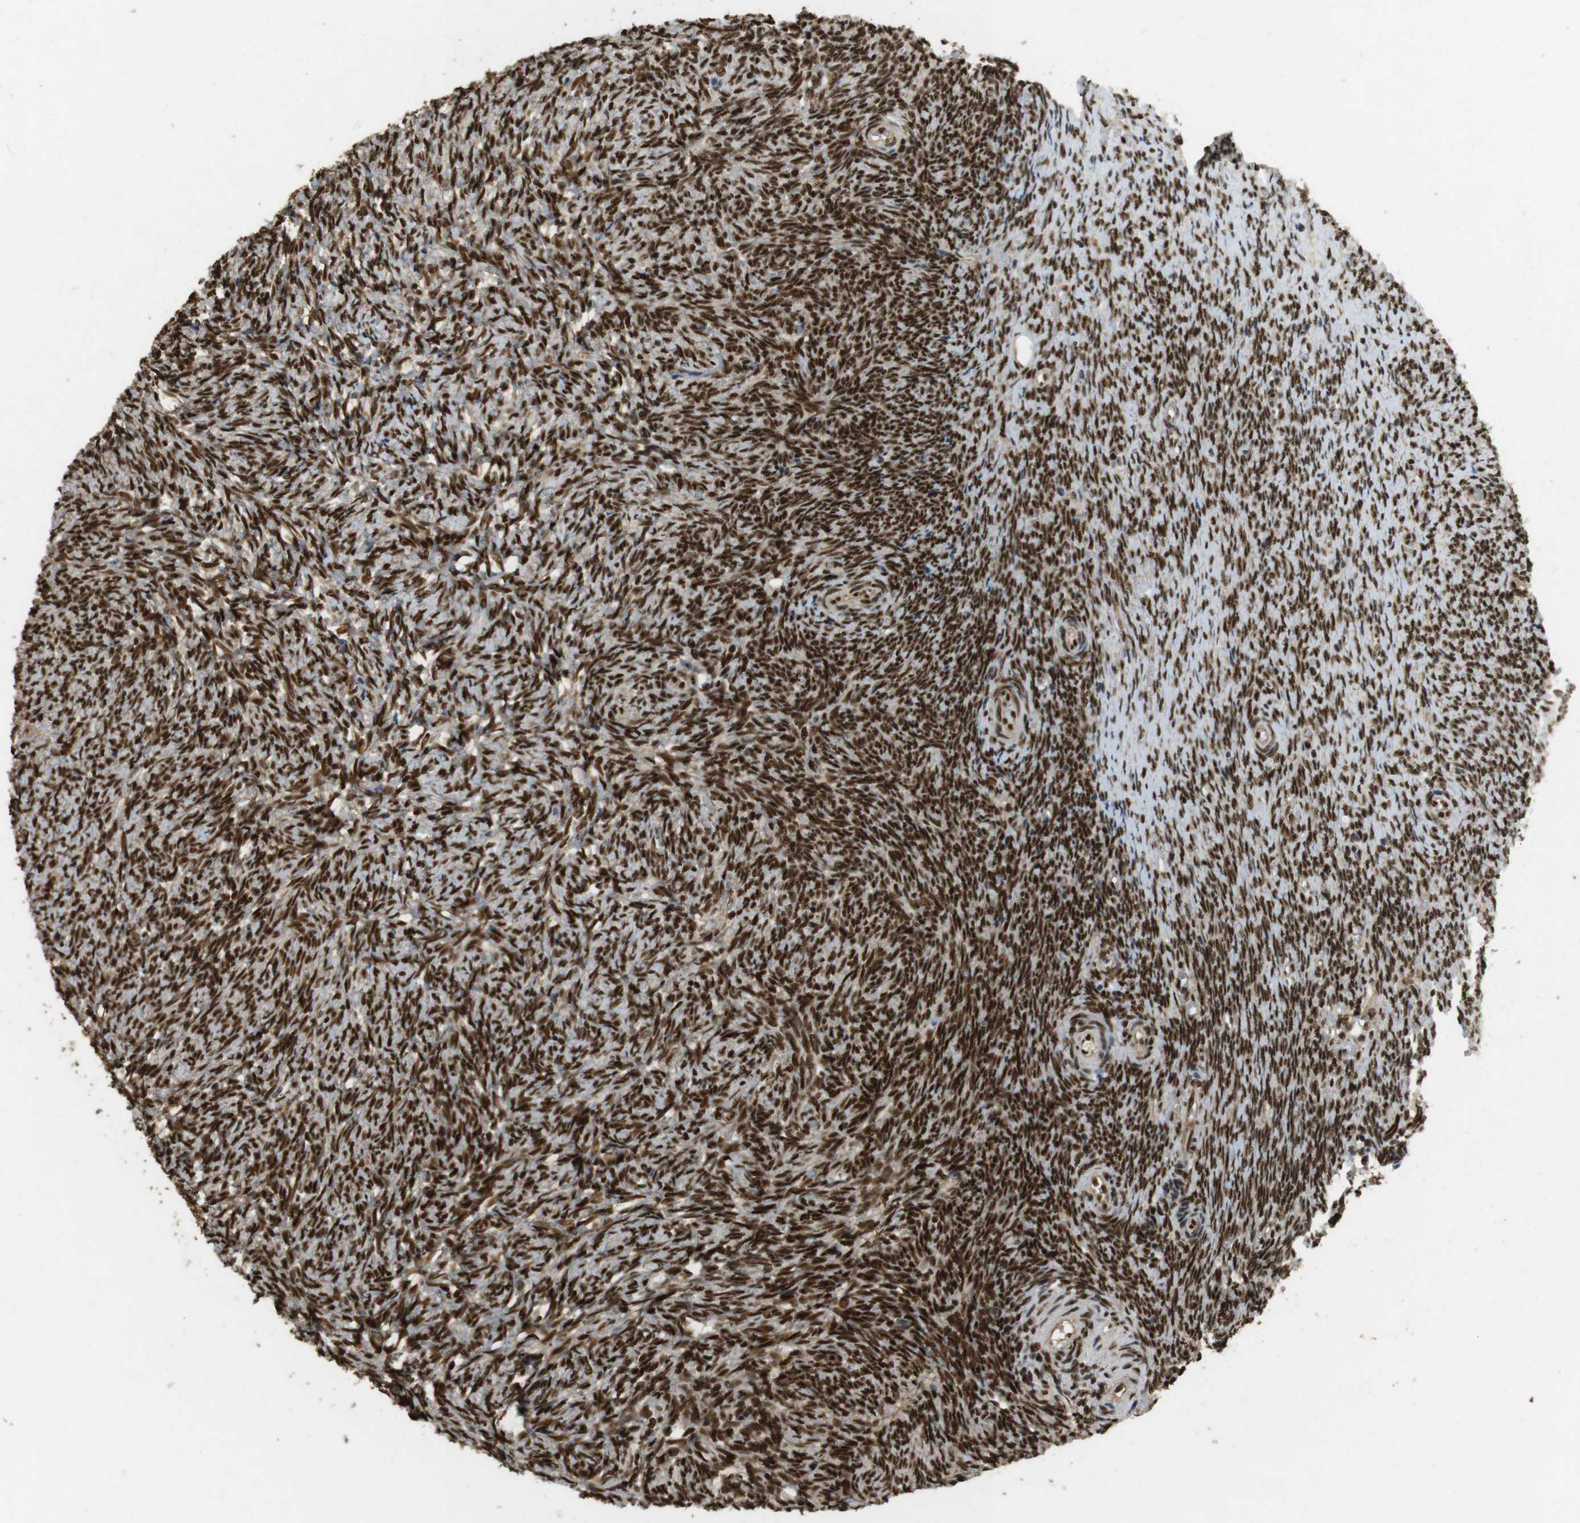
{"staining": {"intensity": "strong", "quantity": ">75%", "location": "cytoplasmic/membranous,nuclear"}, "tissue": "ovary", "cell_type": "Ovarian stroma cells", "image_type": "normal", "snomed": [{"axis": "morphology", "description": "Normal tissue, NOS"}, {"axis": "topography", "description": "Ovary"}], "caption": "Approximately >75% of ovarian stroma cells in benign ovary display strong cytoplasmic/membranous,nuclear protein expression as visualized by brown immunohistochemical staining.", "gene": "GATA4", "patient": {"sex": "female", "age": 41}}